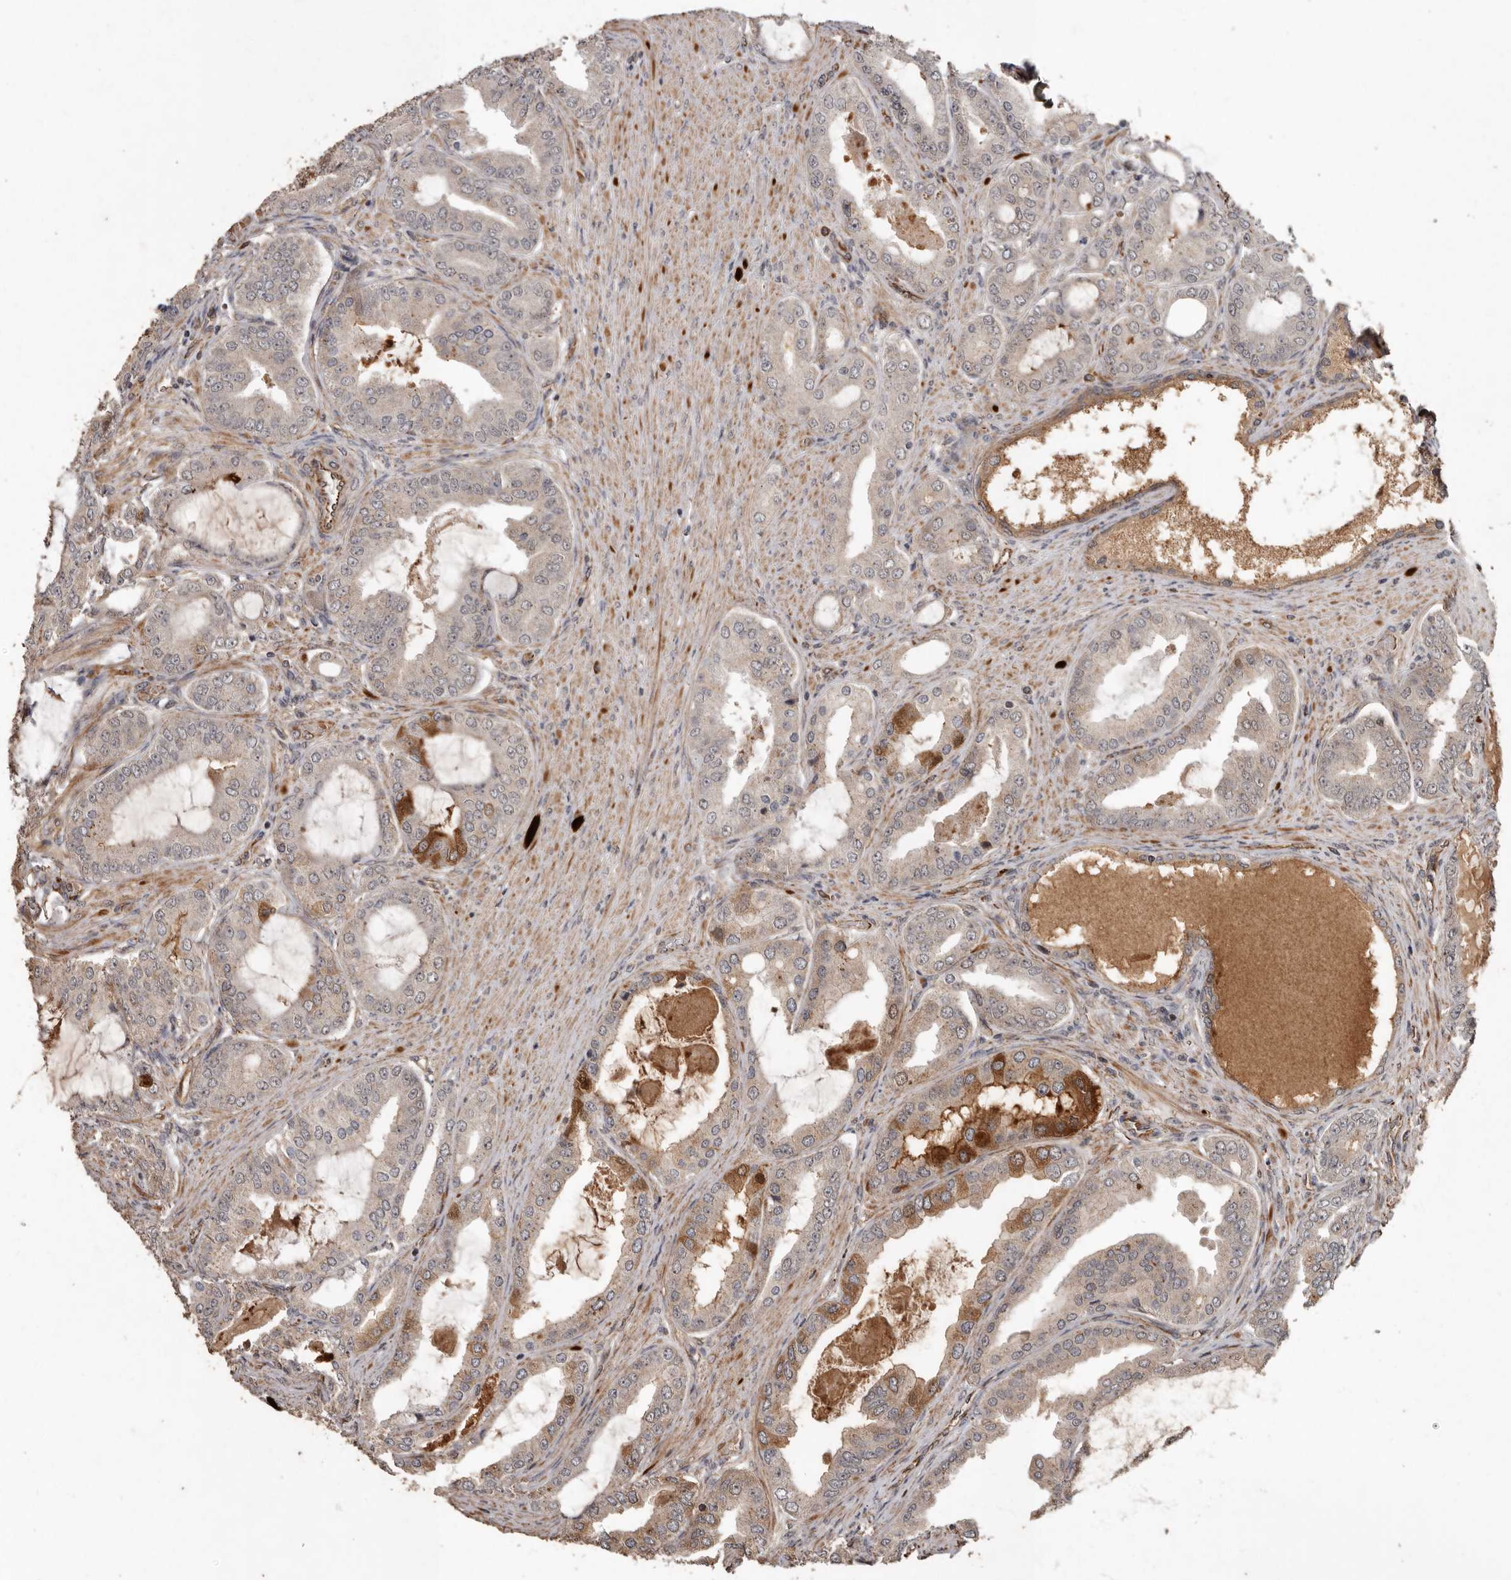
{"staining": {"intensity": "moderate", "quantity": "<25%", "location": "cytoplasmic/membranous"}, "tissue": "prostate cancer", "cell_type": "Tumor cells", "image_type": "cancer", "snomed": [{"axis": "morphology", "description": "Adenocarcinoma, High grade"}, {"axis": "topography", "description": "Prostate"}], "caption": "The photomicrograph shows immunohistochemical staining of prostate adenocarcinoma (high-grade). There is moderate cytoplasmic/membranous staining is present in approximately <25% of tumor cells.", "gene": "BRAT1", "patient": {"sex": "male", "age": 60}}